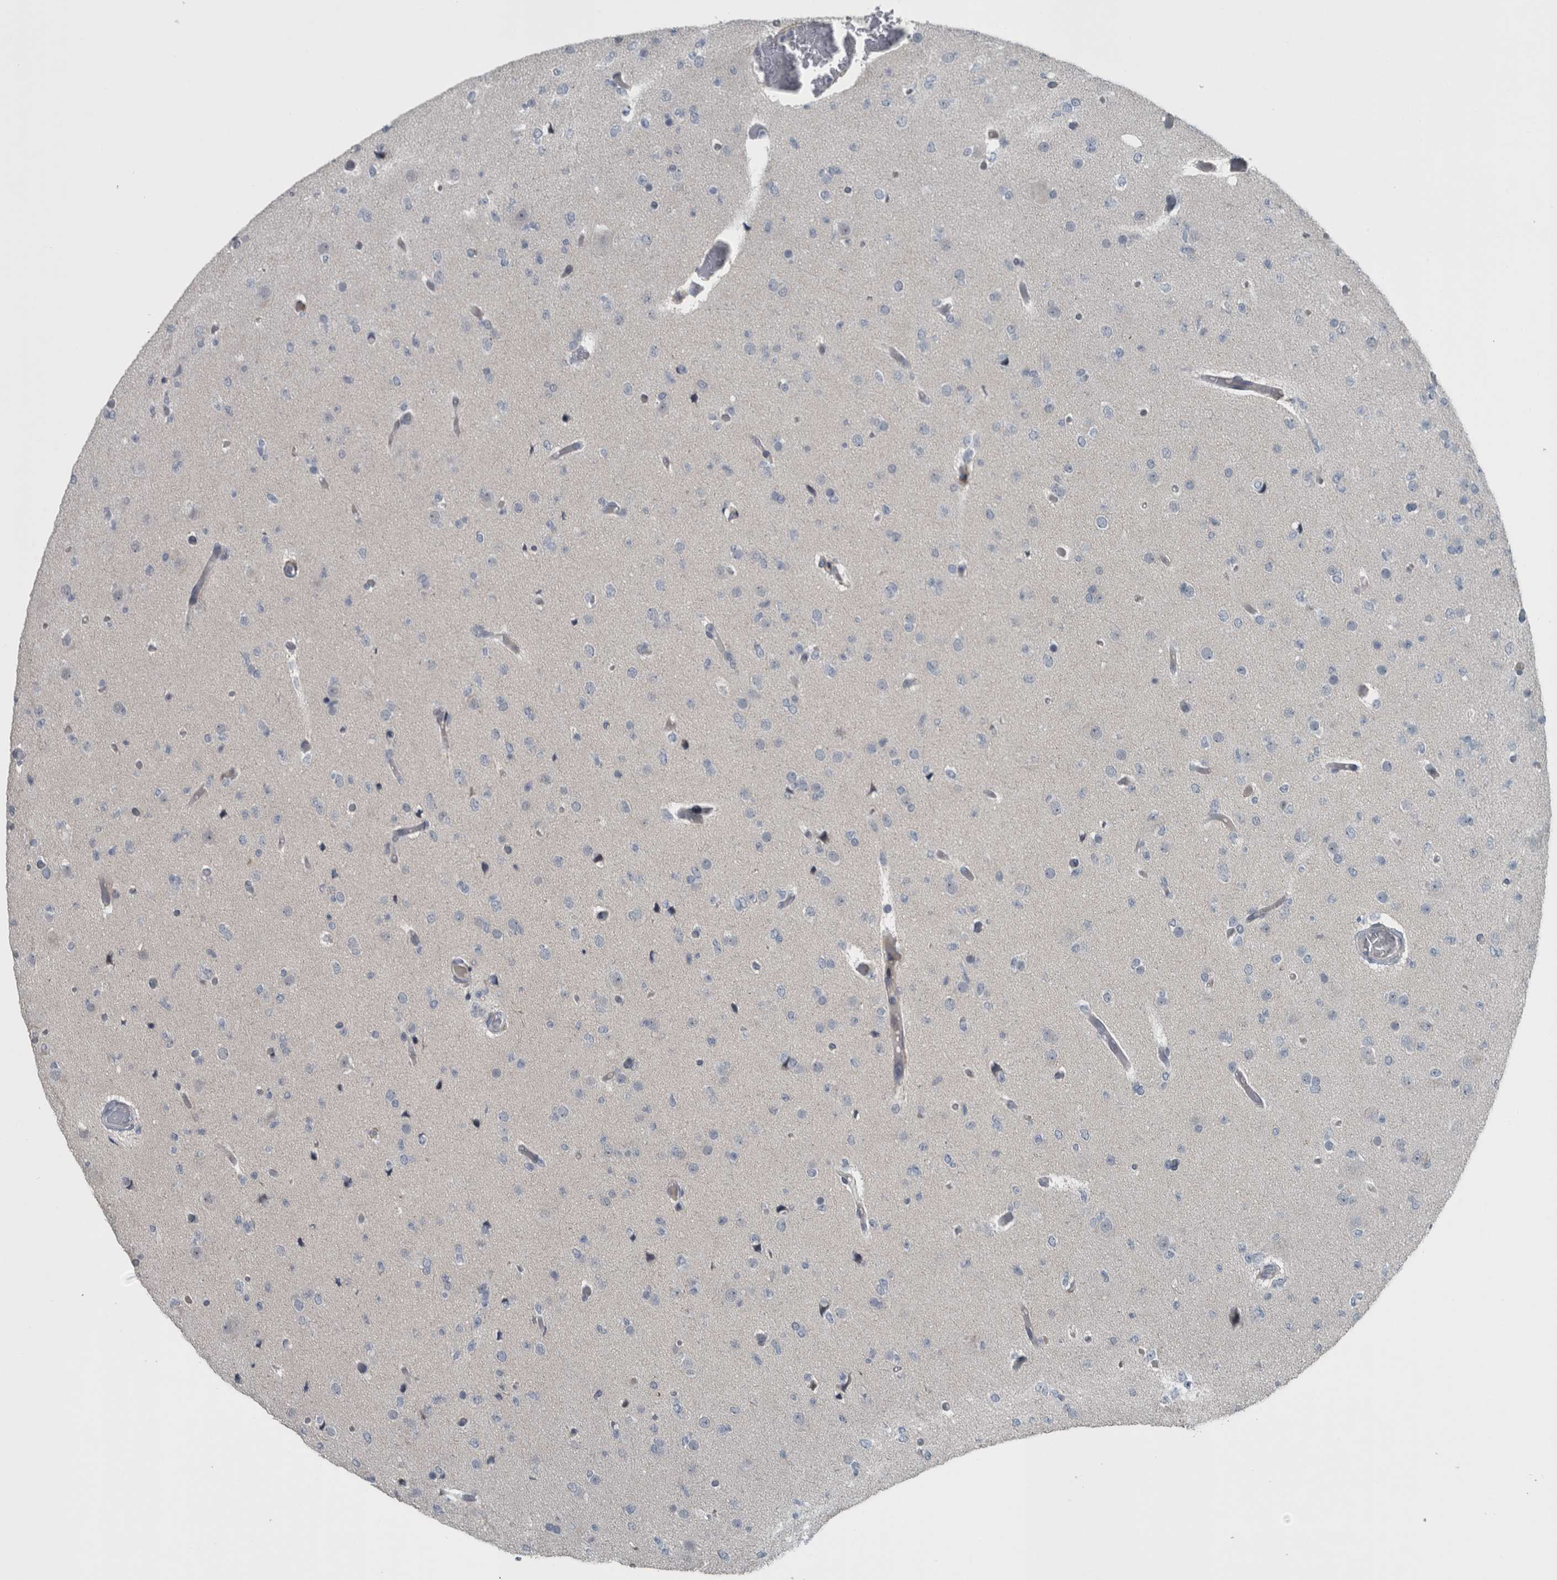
{"staining": {"intensity": "negative", "quantity": "none", "location": "none"}, "tissue": "glioma", "cell_type": "Tumor cells", "image_type": "cancer", "snomed": [{"axis": "morphology", "description": "Glioma, malignant, Low grade"}, {"axis": "topography", "description": "Brain"}], "caption": "A high-resolution image shows immunohistochemistry staining of glioma, which demonstrates no significant expression in tumor cells.", "gene": "KRT20", "patient": {"sex": "female", "age": 22}}